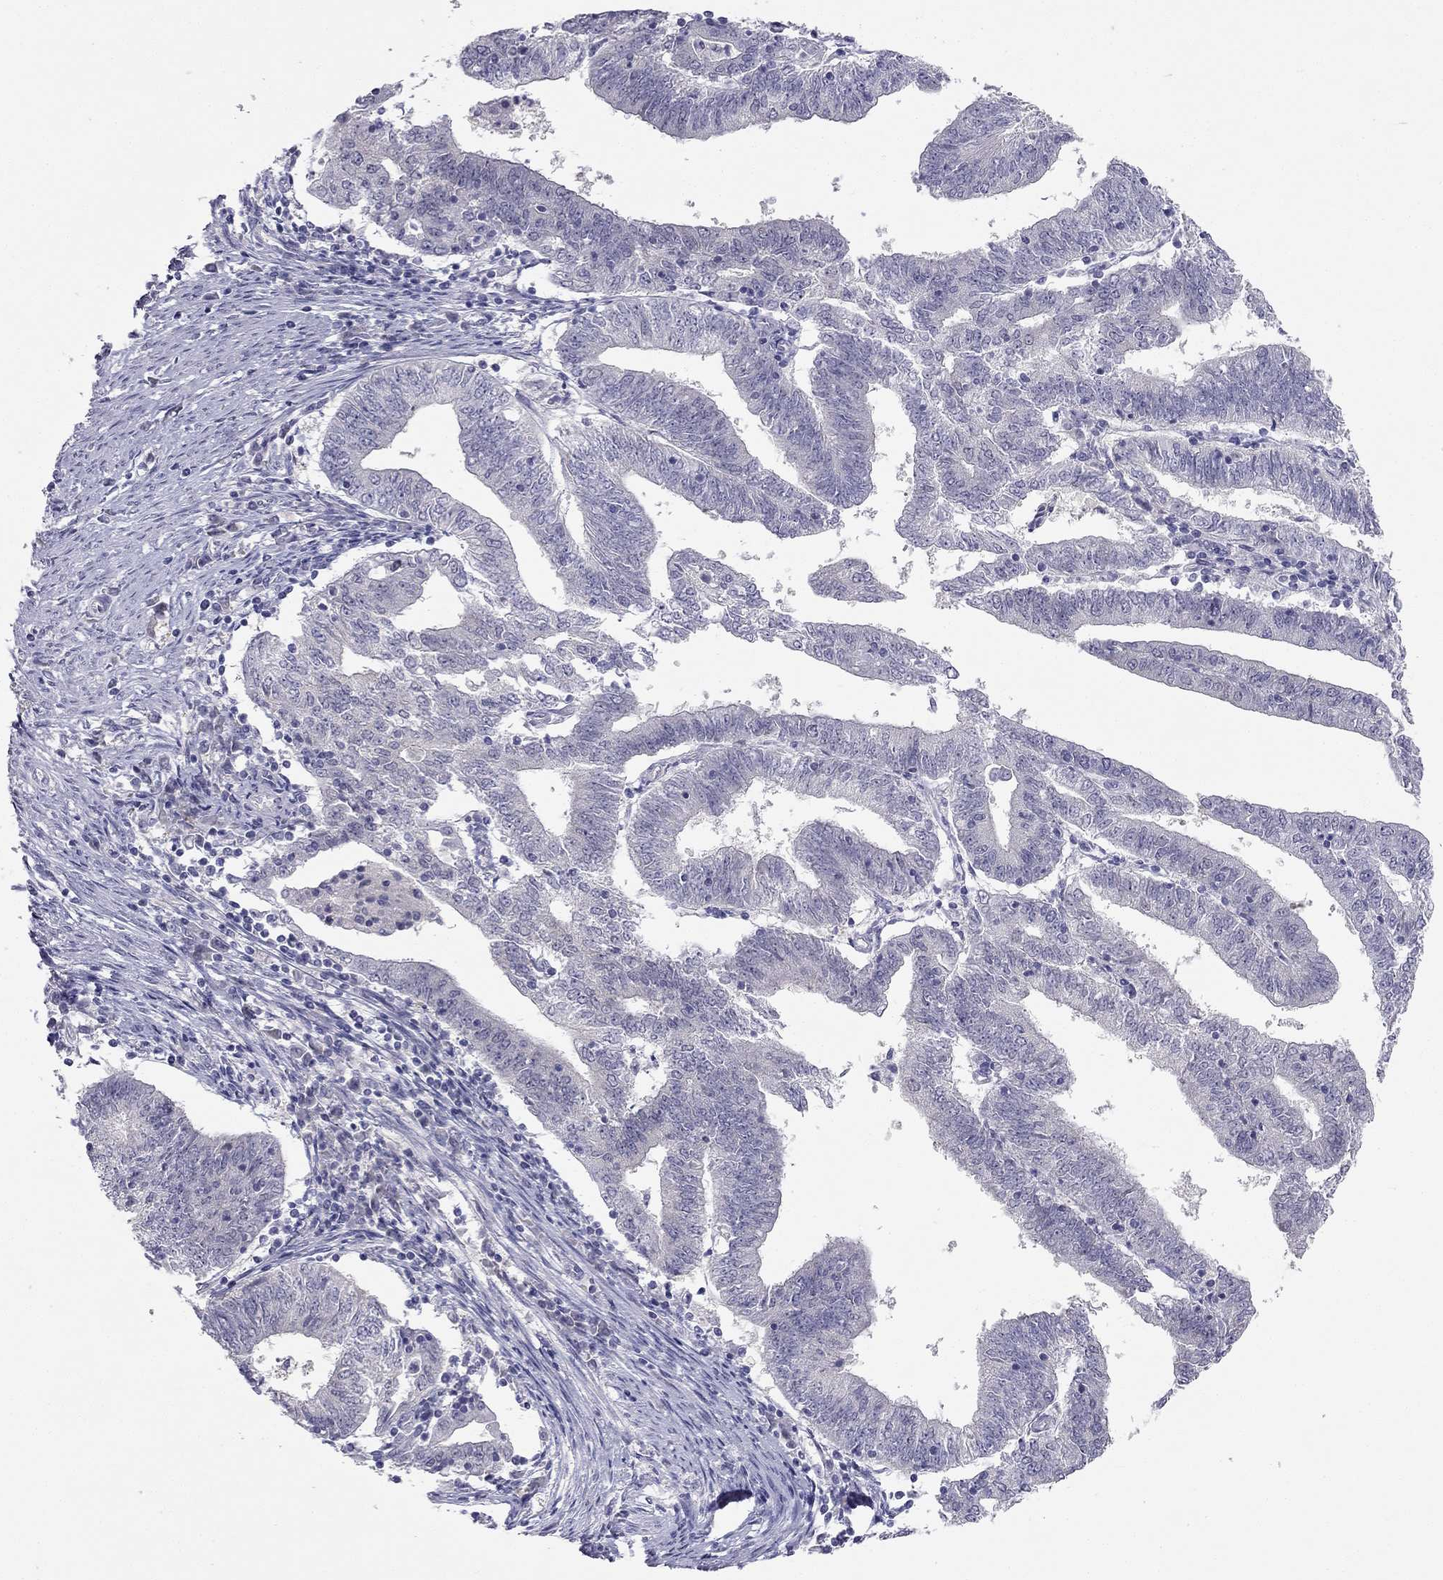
{"staining": {"intensity": "negative", "quantity": "none", "location": "none"}, "tissue": "endometrial cancer", "cell_type": "Tumor cells", "image_type": "cancer", "snomed": [{"axis": "morphology", "description": "Adenocarcinoma, NOS"}, {"axis": "topography", "description": "Endometrium"}], "caption": "Immunohistochemistry (IHC) of human endometrial cancer (adenocarcinoma) displays no staining in tumor cells.", "gene": "C16orf89", "patient": {"sex": "female", "age": 82}}